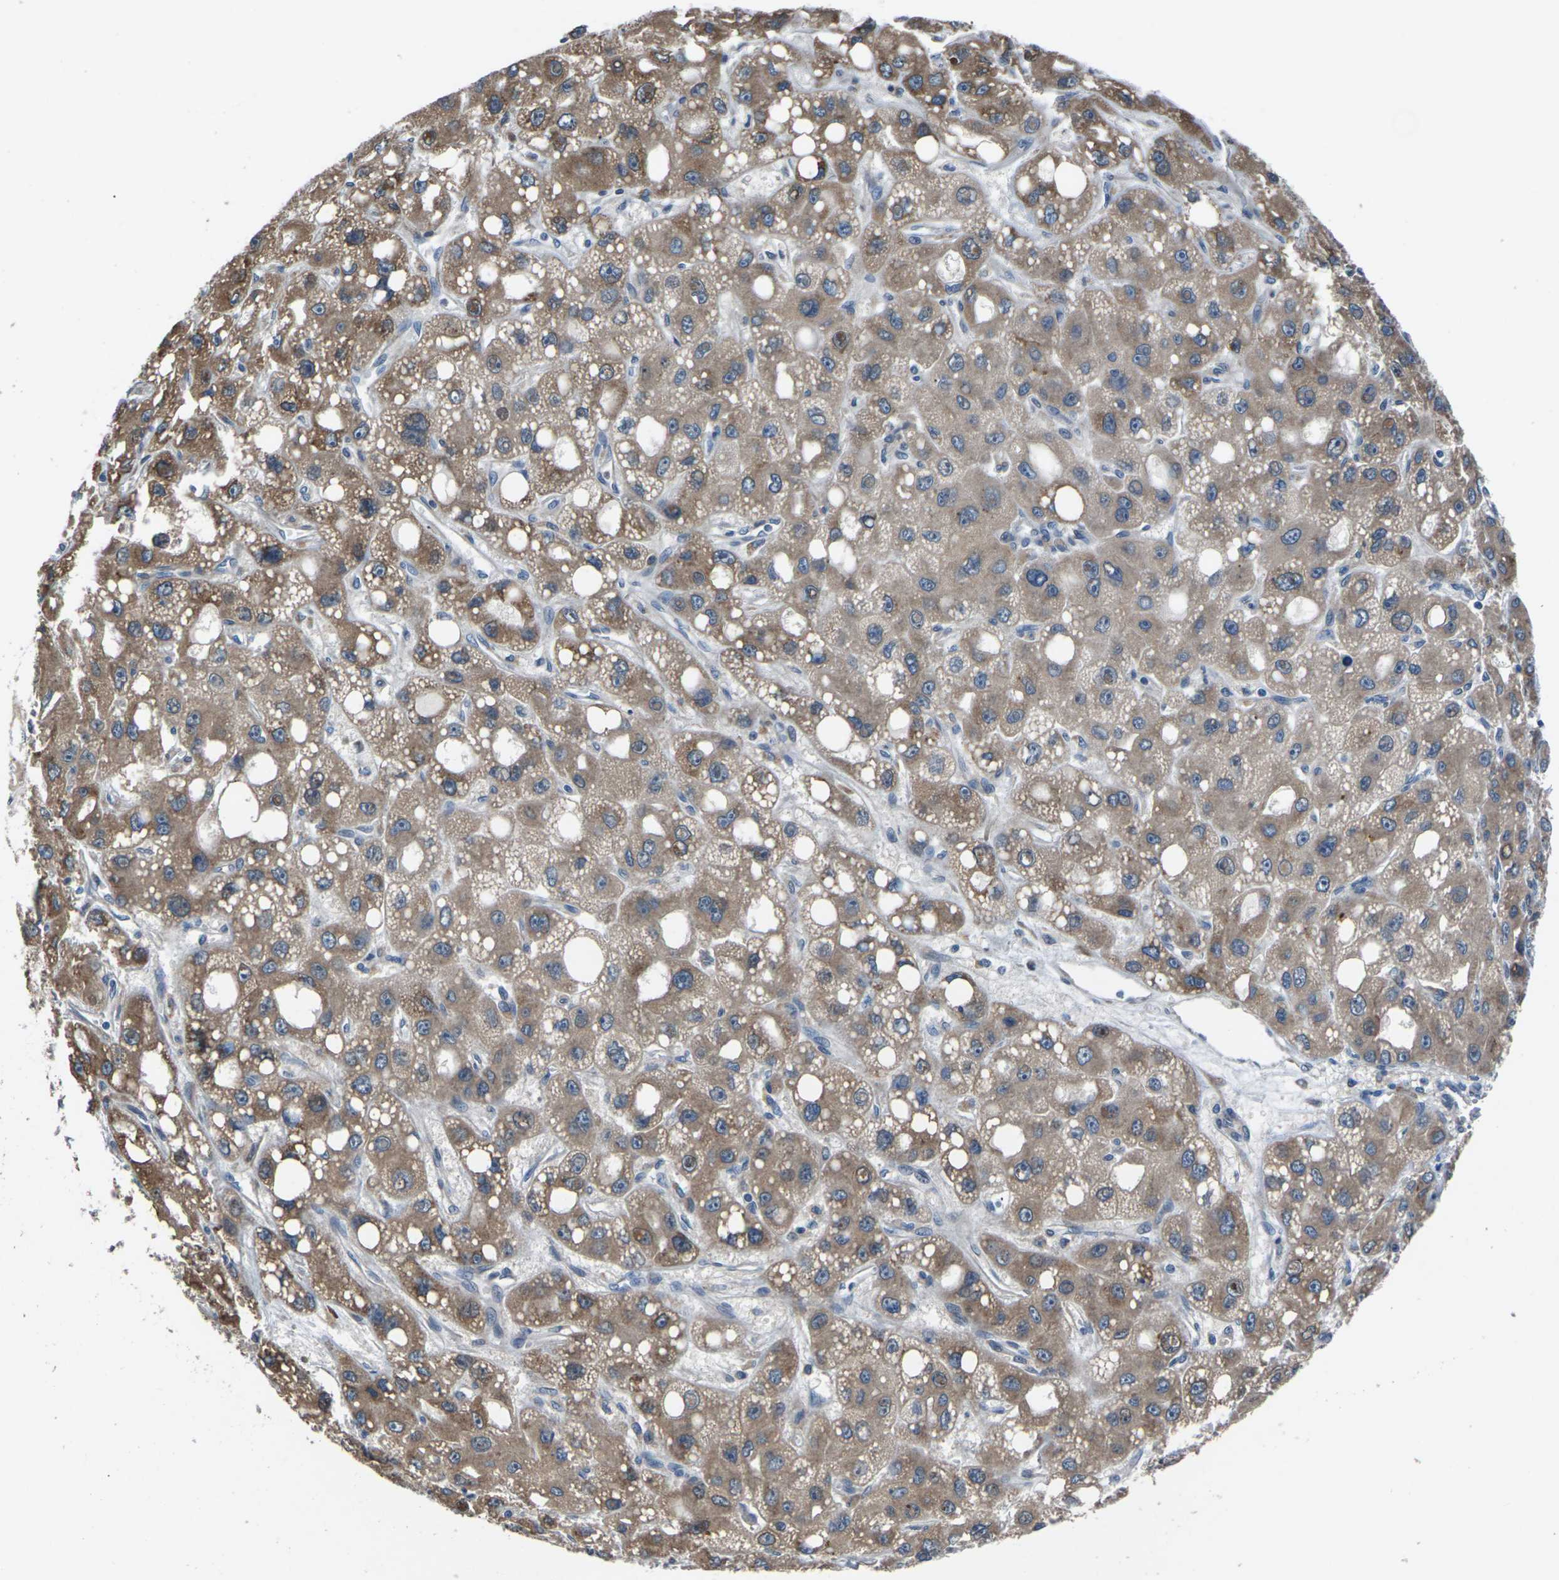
{"staining": {"intensity": "moderate", "quantity": ">75%", "location": "cytoplasmic/membranous"}, "tissue": "liver cancer", "cell_type": "Tumor cells", "image_type": "cancer", "snomed": [{"axis": "morphology", "description": "Carcinoma, Hepatocellular, NOS"}, {"axis": "topography", "description": "Liver"}], "caption": "A brown stain highlights moderate cytoplasmic/membranous staining of a protein in human liver cancer (hepatocellular carcinoma) tumor cells. Ihc stains the protein of interest in brown and the nuclei are stained blue.", "gene": "GABRP", "patient": {"sex": "male", "age": 55}}